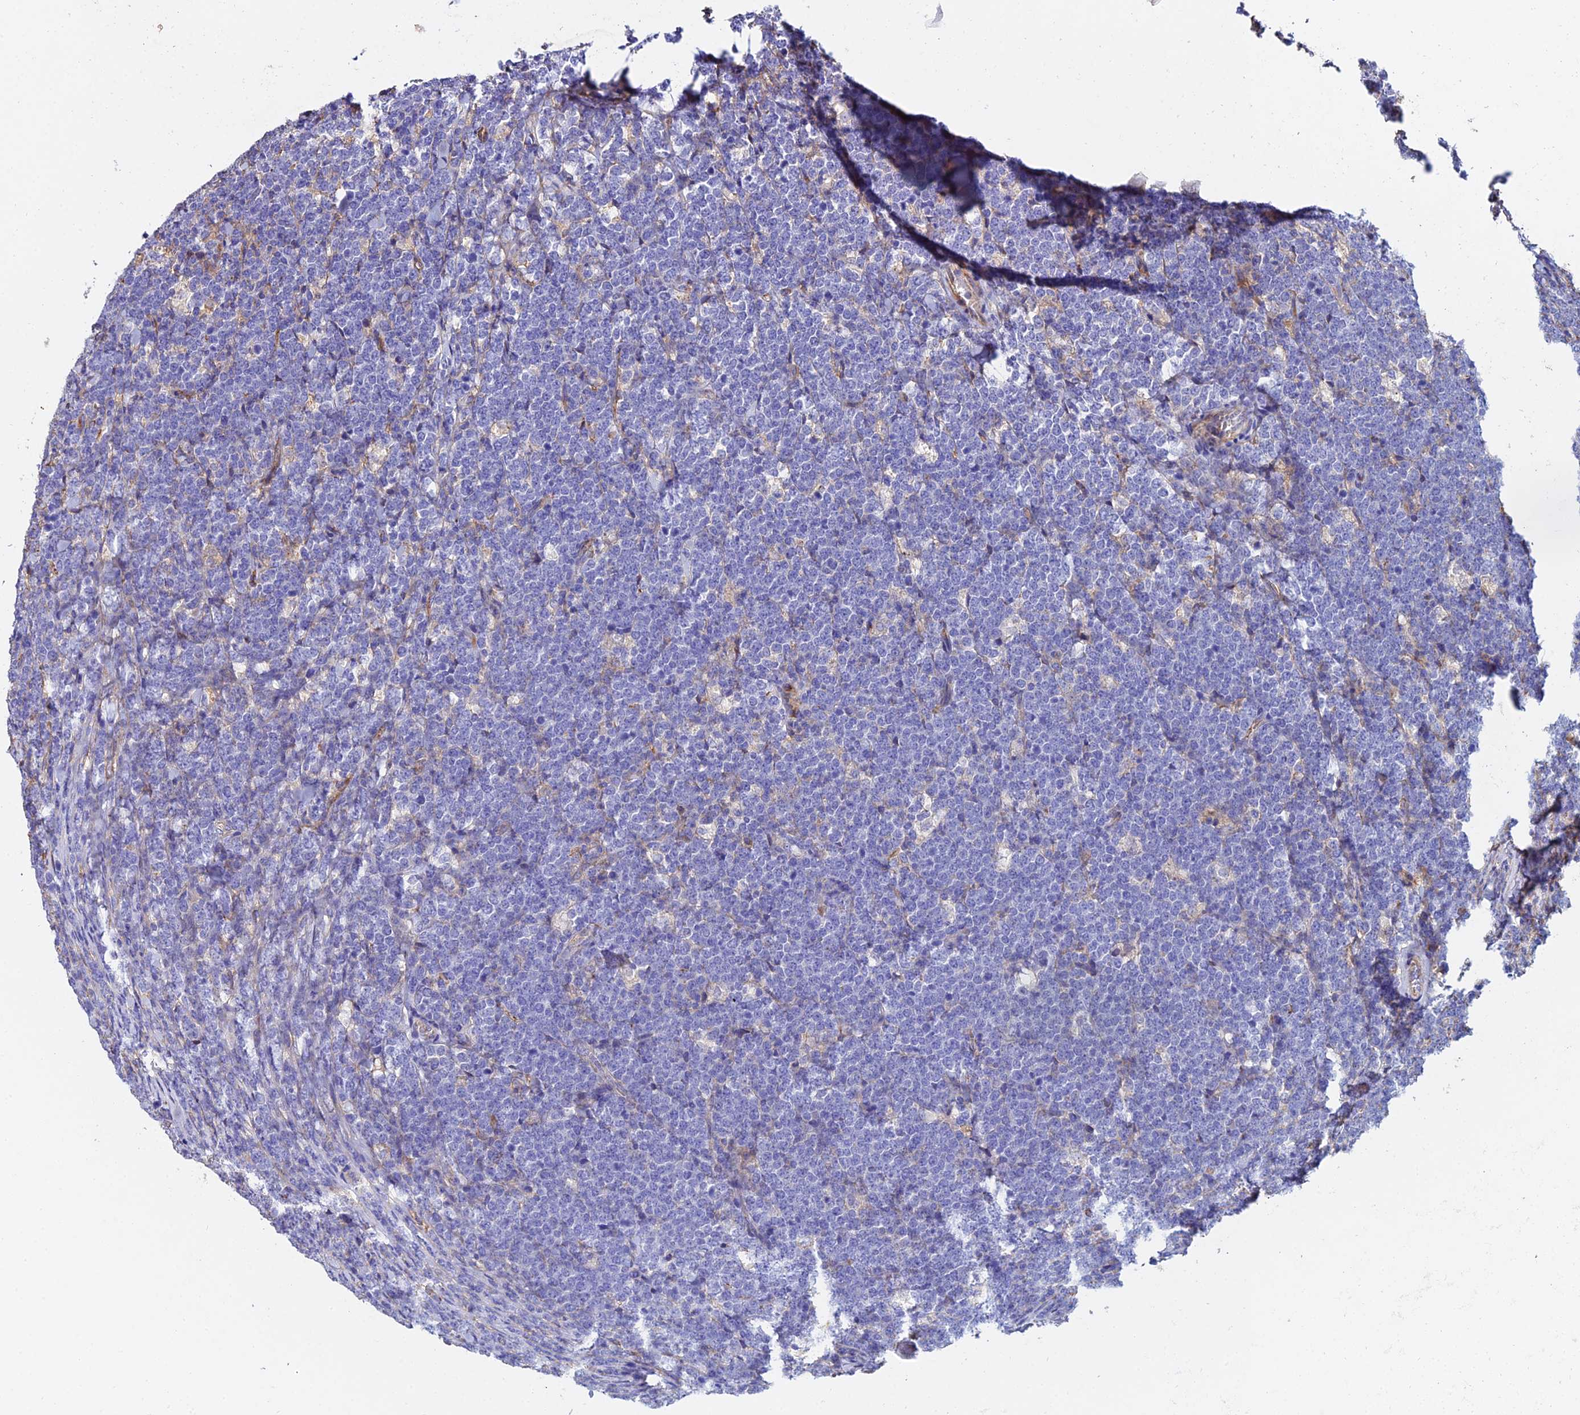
{"staining": {"intensity": "negative", "quantity": "none", "location": "none"}, "tissue": "lymphoma", "cell_type": "Tumor cells", "image_type": "cancer", "snomed": [{"axis": "morphology", "description": "Malignant lymphoma, non-Hodgkin's type, High grade"}, {"axis": "topography", "description": "Small intestine"}], "caption": "A histopathology image of lymphoma stained for a protein reveals no brown staining in tumor cells.", "gene": "C6", "patient": {"sex": "male", "age": 8}}